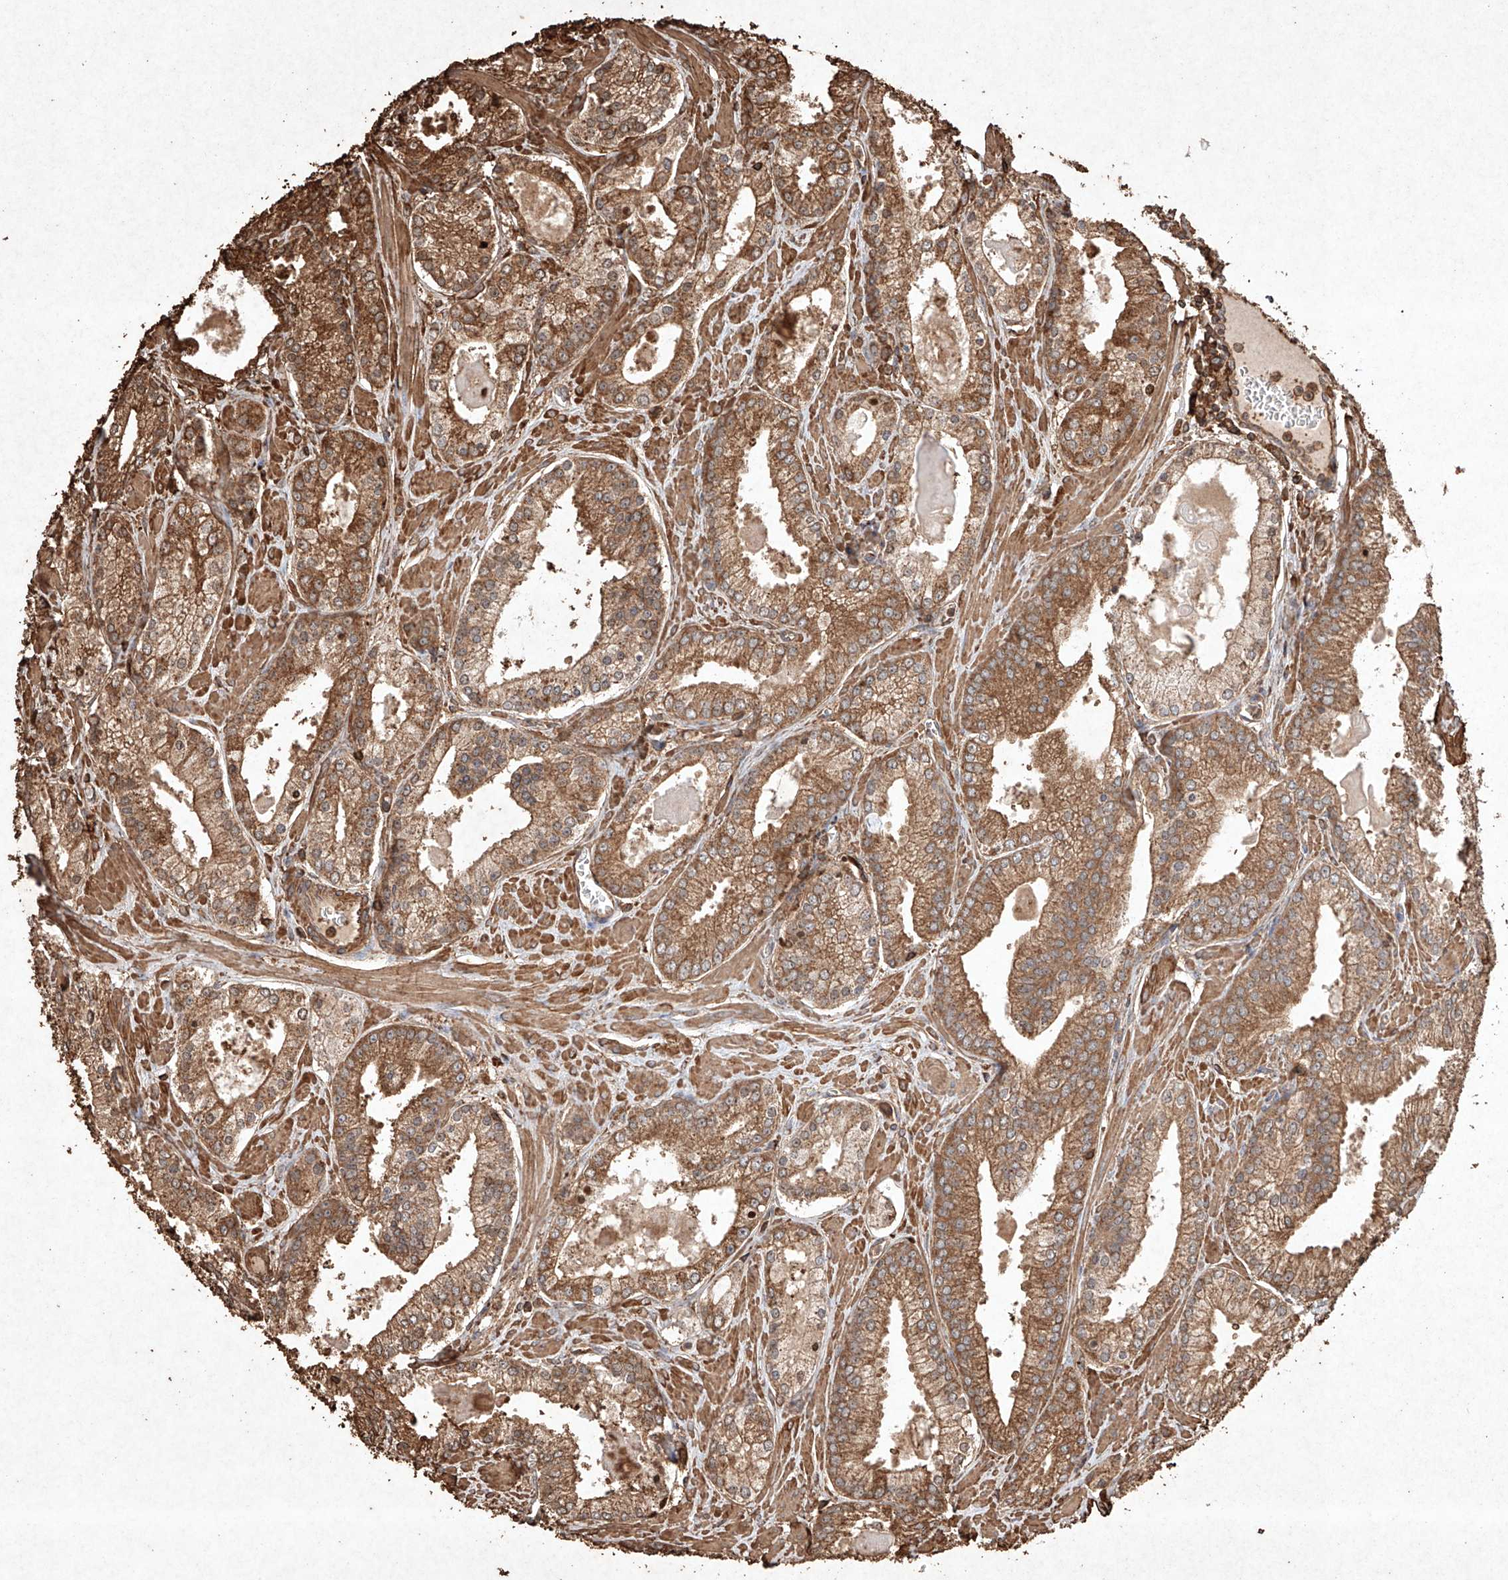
{"staining": {"intensity": "moderate", "quantity": ">75%", "location": "cytoplasmic/membranous"}, "tissue": "prostate cancer", "cell_type": "Tumor cells", "image_type": "cancer", "snomed": [{"axis": "morphology", "description": "Adenocarcinoma, Low grade"}, {"axis": "topography", "description": "Prostate"}], "caption": "This image shows immunohistochemistry (IHC) staining of human low-grade adenocarcinoma (prostate), with medium moderate cytoplasmic/membranous positivity in approximately >75% of tumor cells.", "gene": "M6PR", "patient": {"sex": "male", "age": 54}}